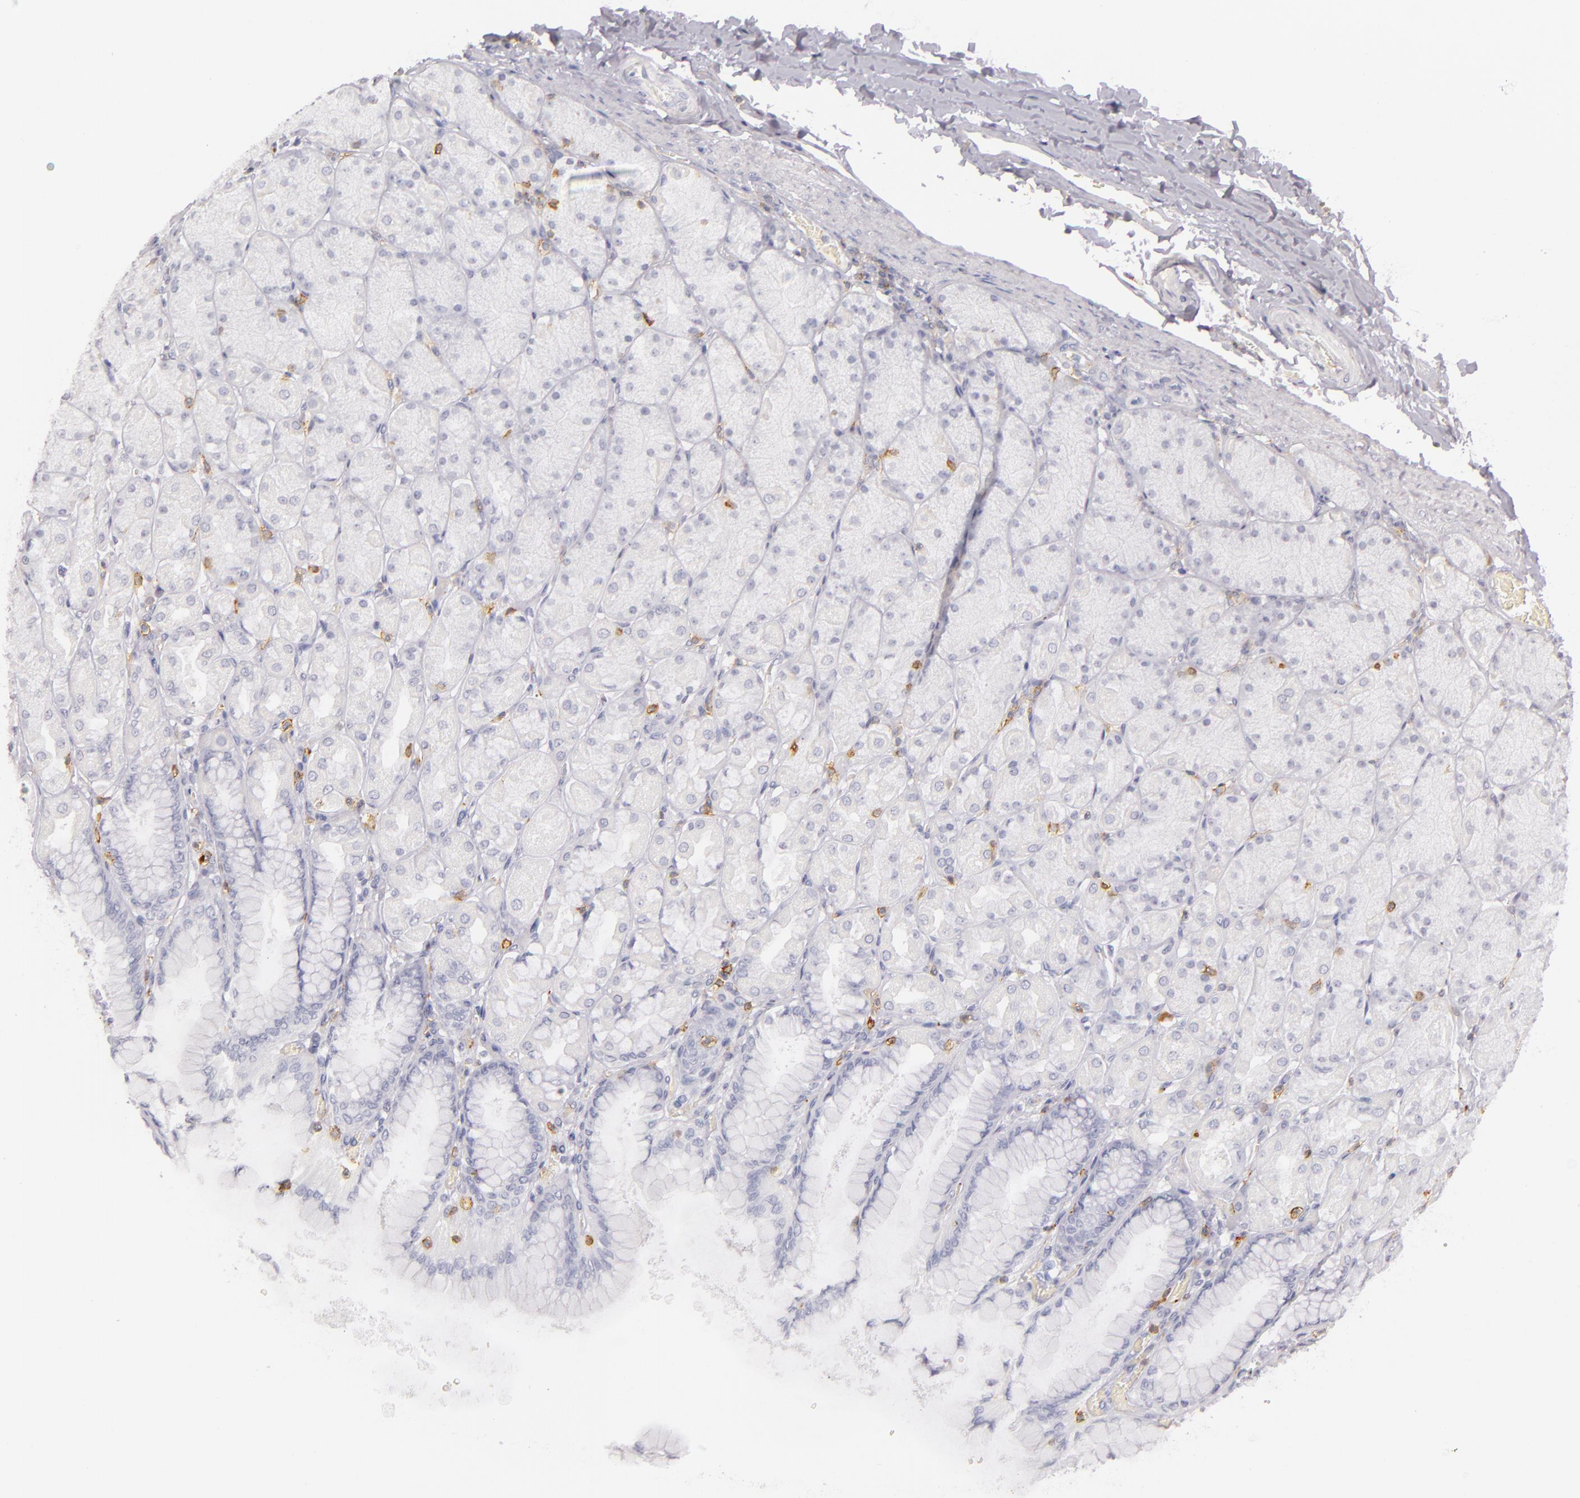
{"staining": {"intensity": "negative", "quantity": "none", "location": "none"}, "tissue": "stomach", "cell_type": "Glandular cells", "image_type": "normal", "snomed": [{"axis": "morphology", "description": "Normal tissue, NOS"}, {"axis": "topography", "description": "Stomach, upper"}], "caption": "DAB immunohistochemical staining of benign human stomach demonstrates no significant expression in glandular cells.", "gene": "LAT", "patient": {"sex": "female", "age": 56}}